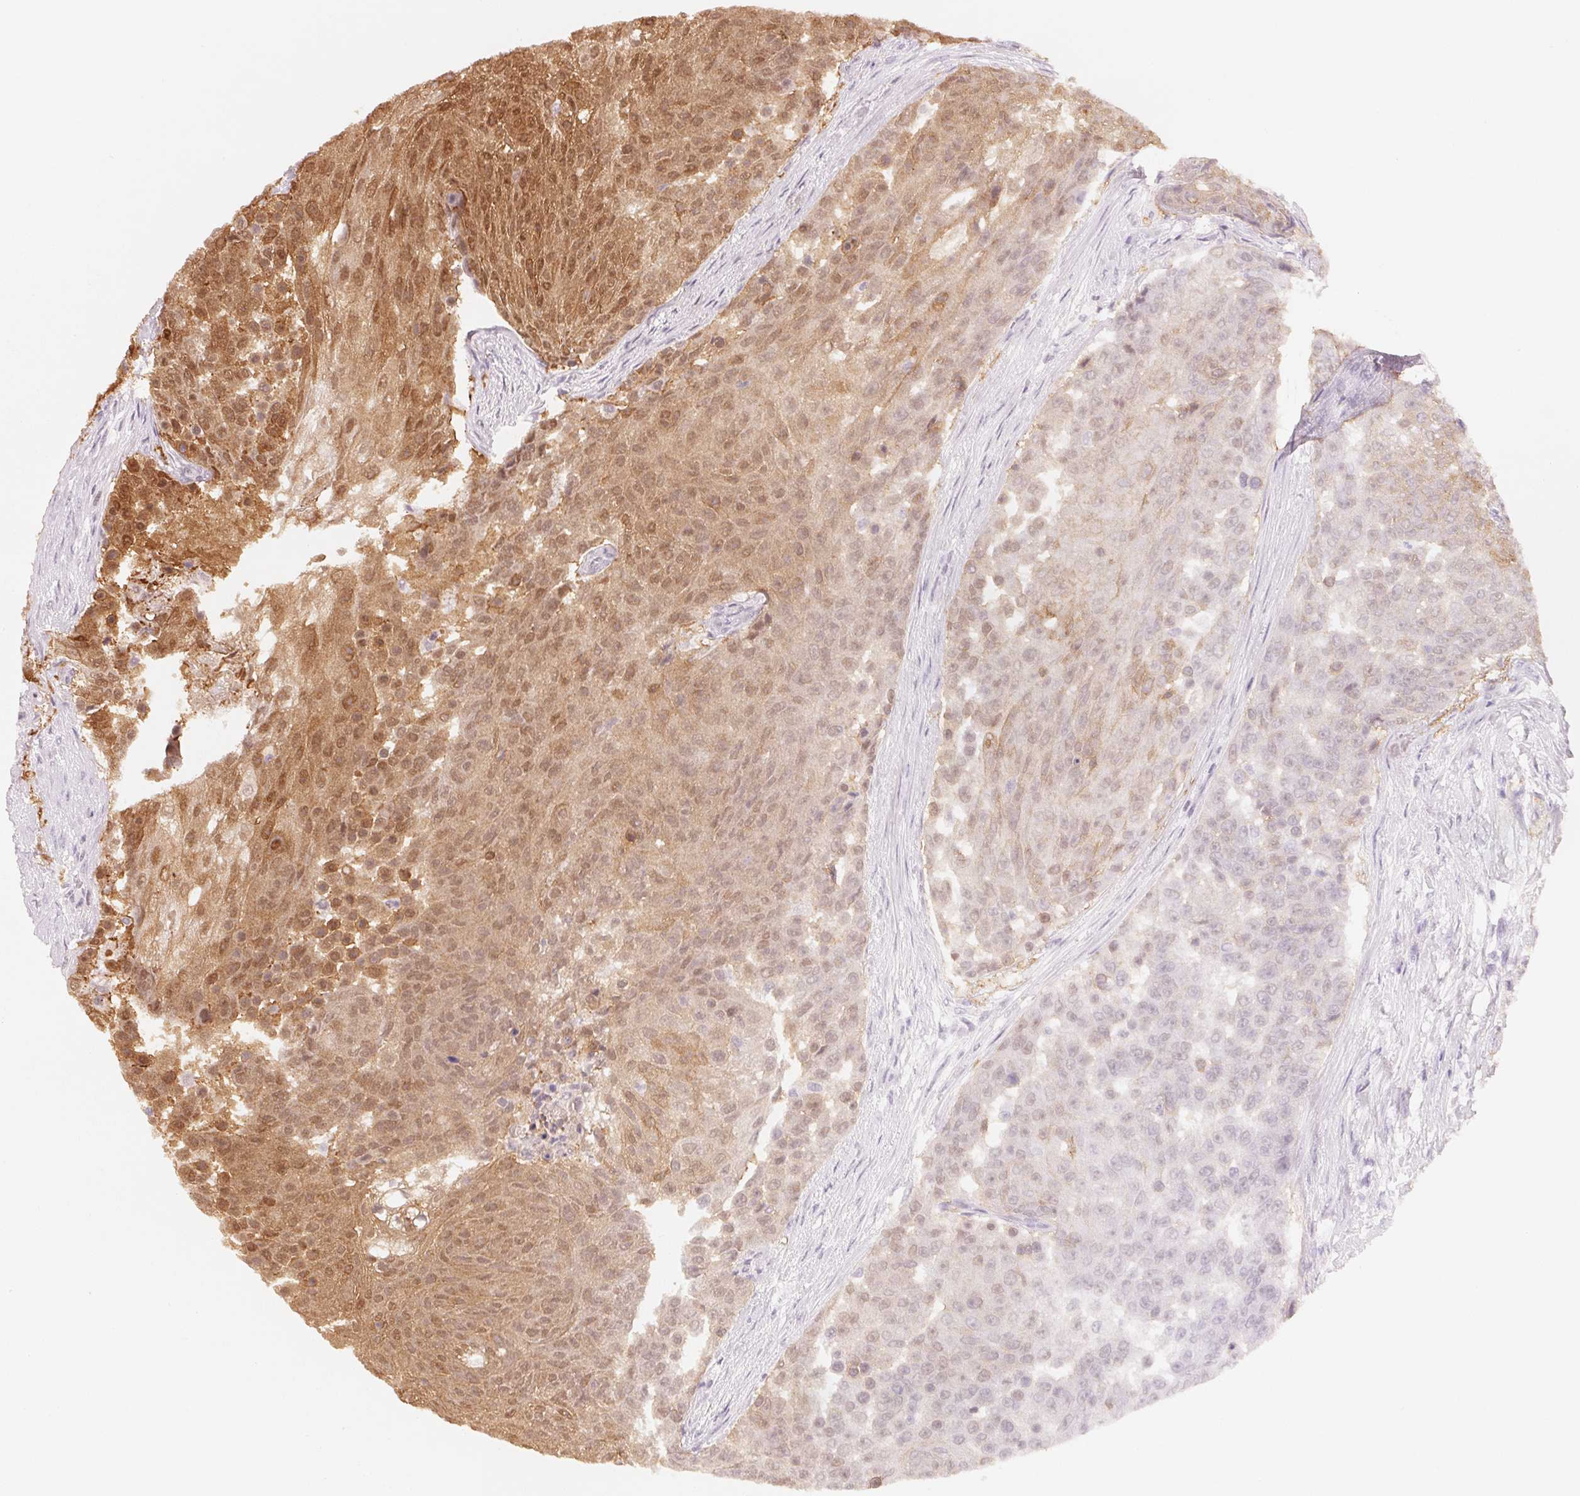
{"staining": {"intensity": "moderate", "quantity": ">75%", "location": "cytoplasmic/membranous,nuclear"}, "tissue": "urothelial cancer", "cell_type": "Tumor cells", "image_type": "cancer", "snomed": [{"axis": "morphology", "description": "Urothelial carcinoma, High grade"}, {"axis": "topography", "description": "Urinary bladder"}], "caption": "An image of human urothelial cancer stained for a protein demonstrates moderate cytoplasmic/membranous and nuclear brown staining in tumor cells.", "gene": "ARHGAP22", "patient": {"sex": "female", "age": 63}}